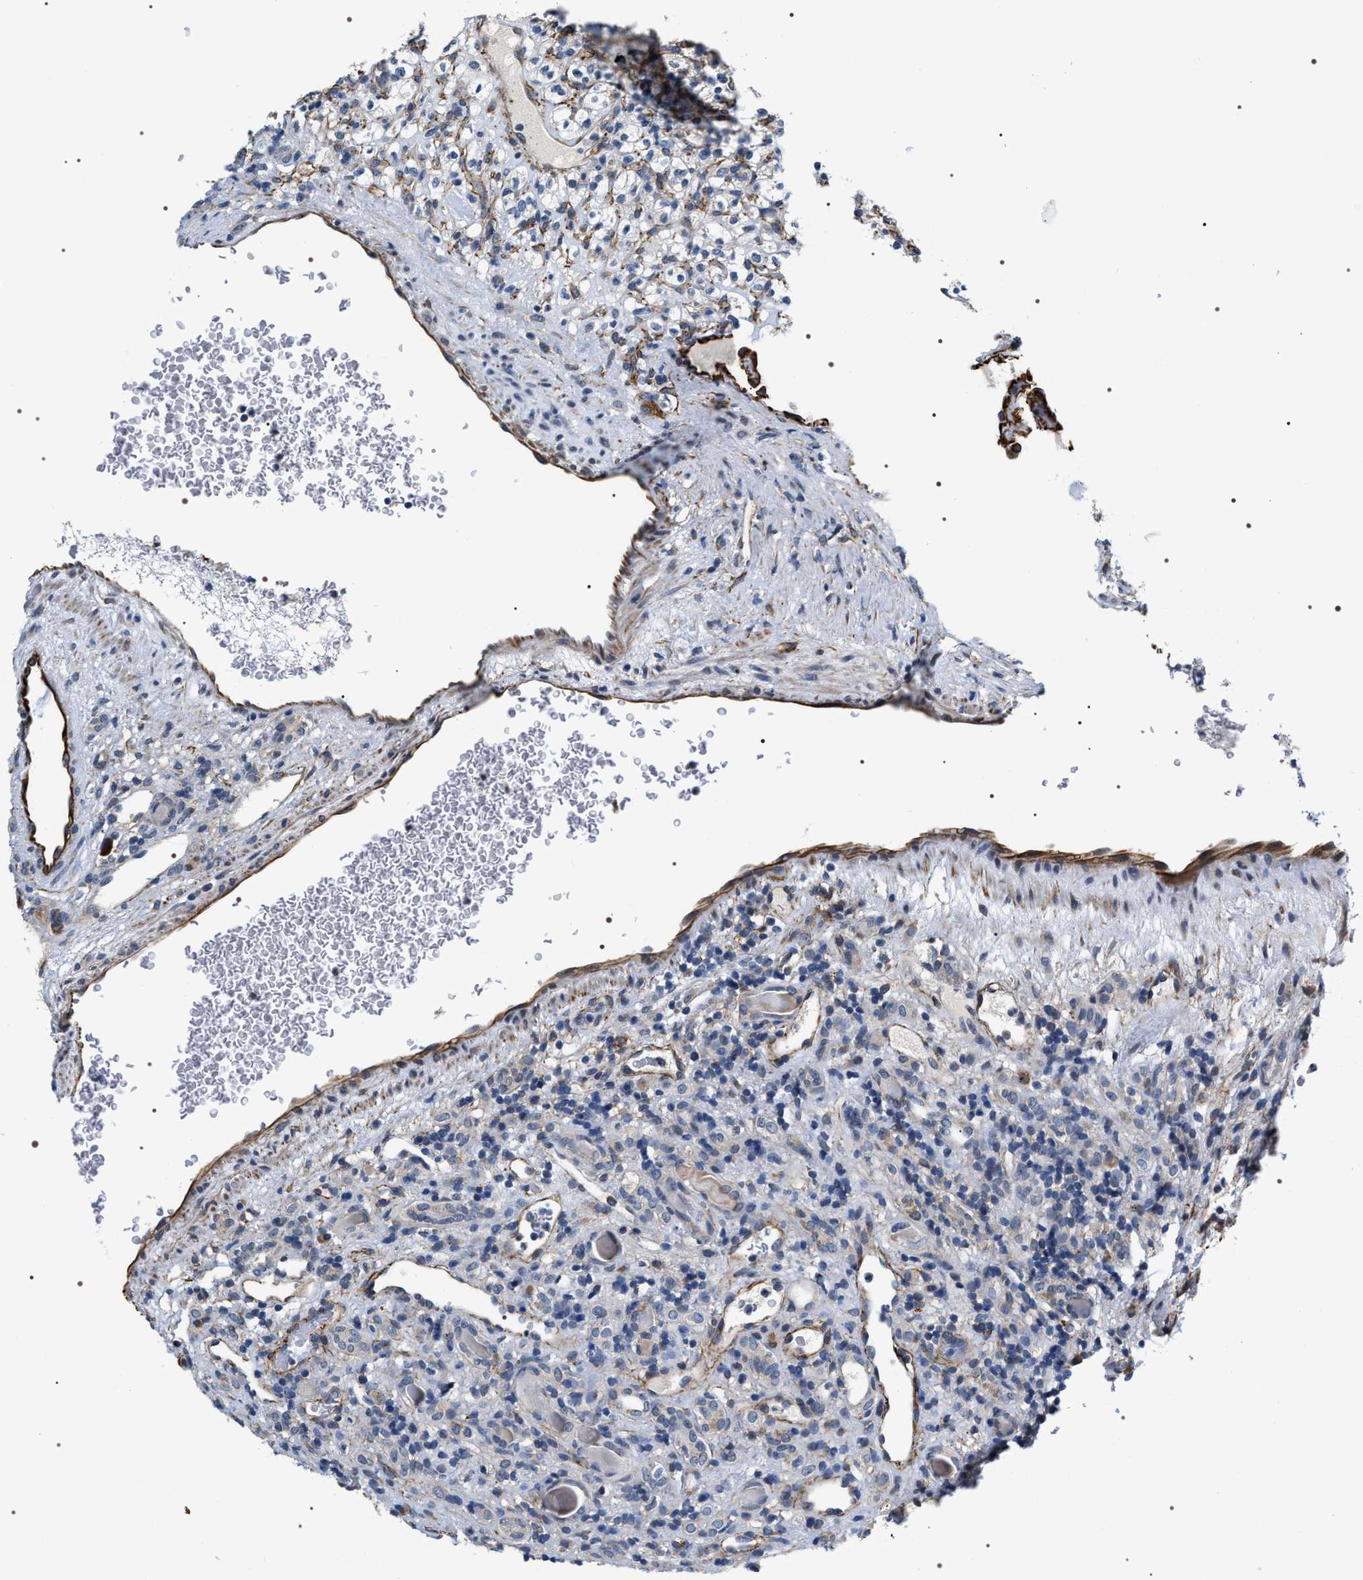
{"staining": {"intensity": "negative", "quantity": "none", "location": "none"}, "tissue": "renal cancer", "cell_type": "Tumor cells", "image_type": "cancer", "snomed": [{"axis": "morphology", "description": "Normal tissue, NOS"}, {"axis": "morphology", "description": "Adenocarcinoma, NOS"}, {"axis": "topography", "description": "Kidney"}], "caption": "DAB (3,3'-diaminobenzidine) immunohistochemical staining of renal adenocarcinoma displays no significant staining in tumor cells.", "gene": "PKD1L1", "patient": {"sex": "female", "age": 72}}